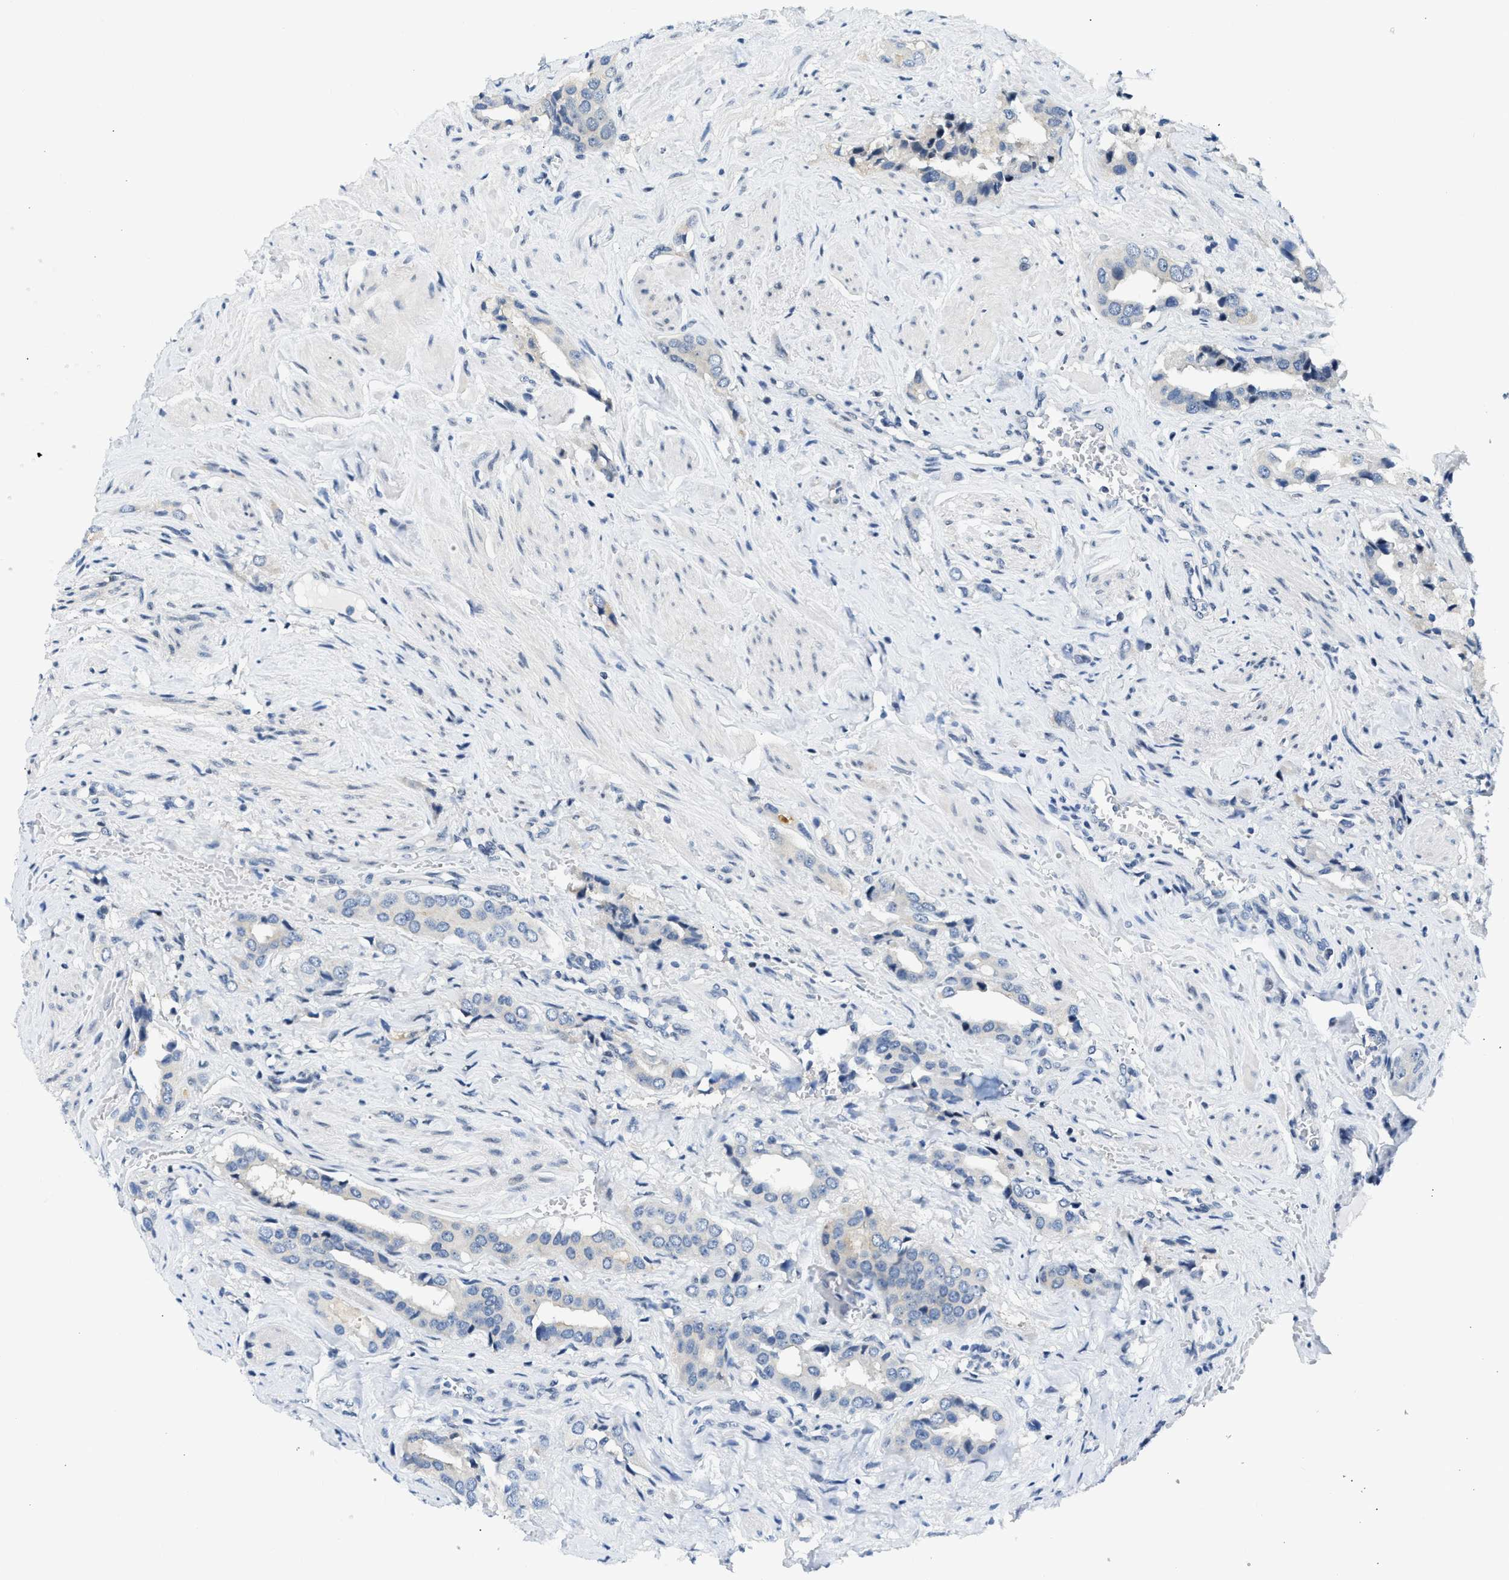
{"staining": {"intensity": "weak", "quantity": "<25%", "location": "cytoplasmic/membranous"}, "tissue": "prostate cancer", "cell_type": "Tumor cells", "image_type": "cancer", "snomed": [{"axis": "morphology", "description": "Adenocarcinoma, High grade"}, {"axis": "topography", "description": "Prostate"}], "caption": "A histopathology image of human prostate adenocarcinoma (high-grade) is negative for staining in tumor cells.", "gene": "OLIG3", "patient": {"sex": "male", "age": 52}}